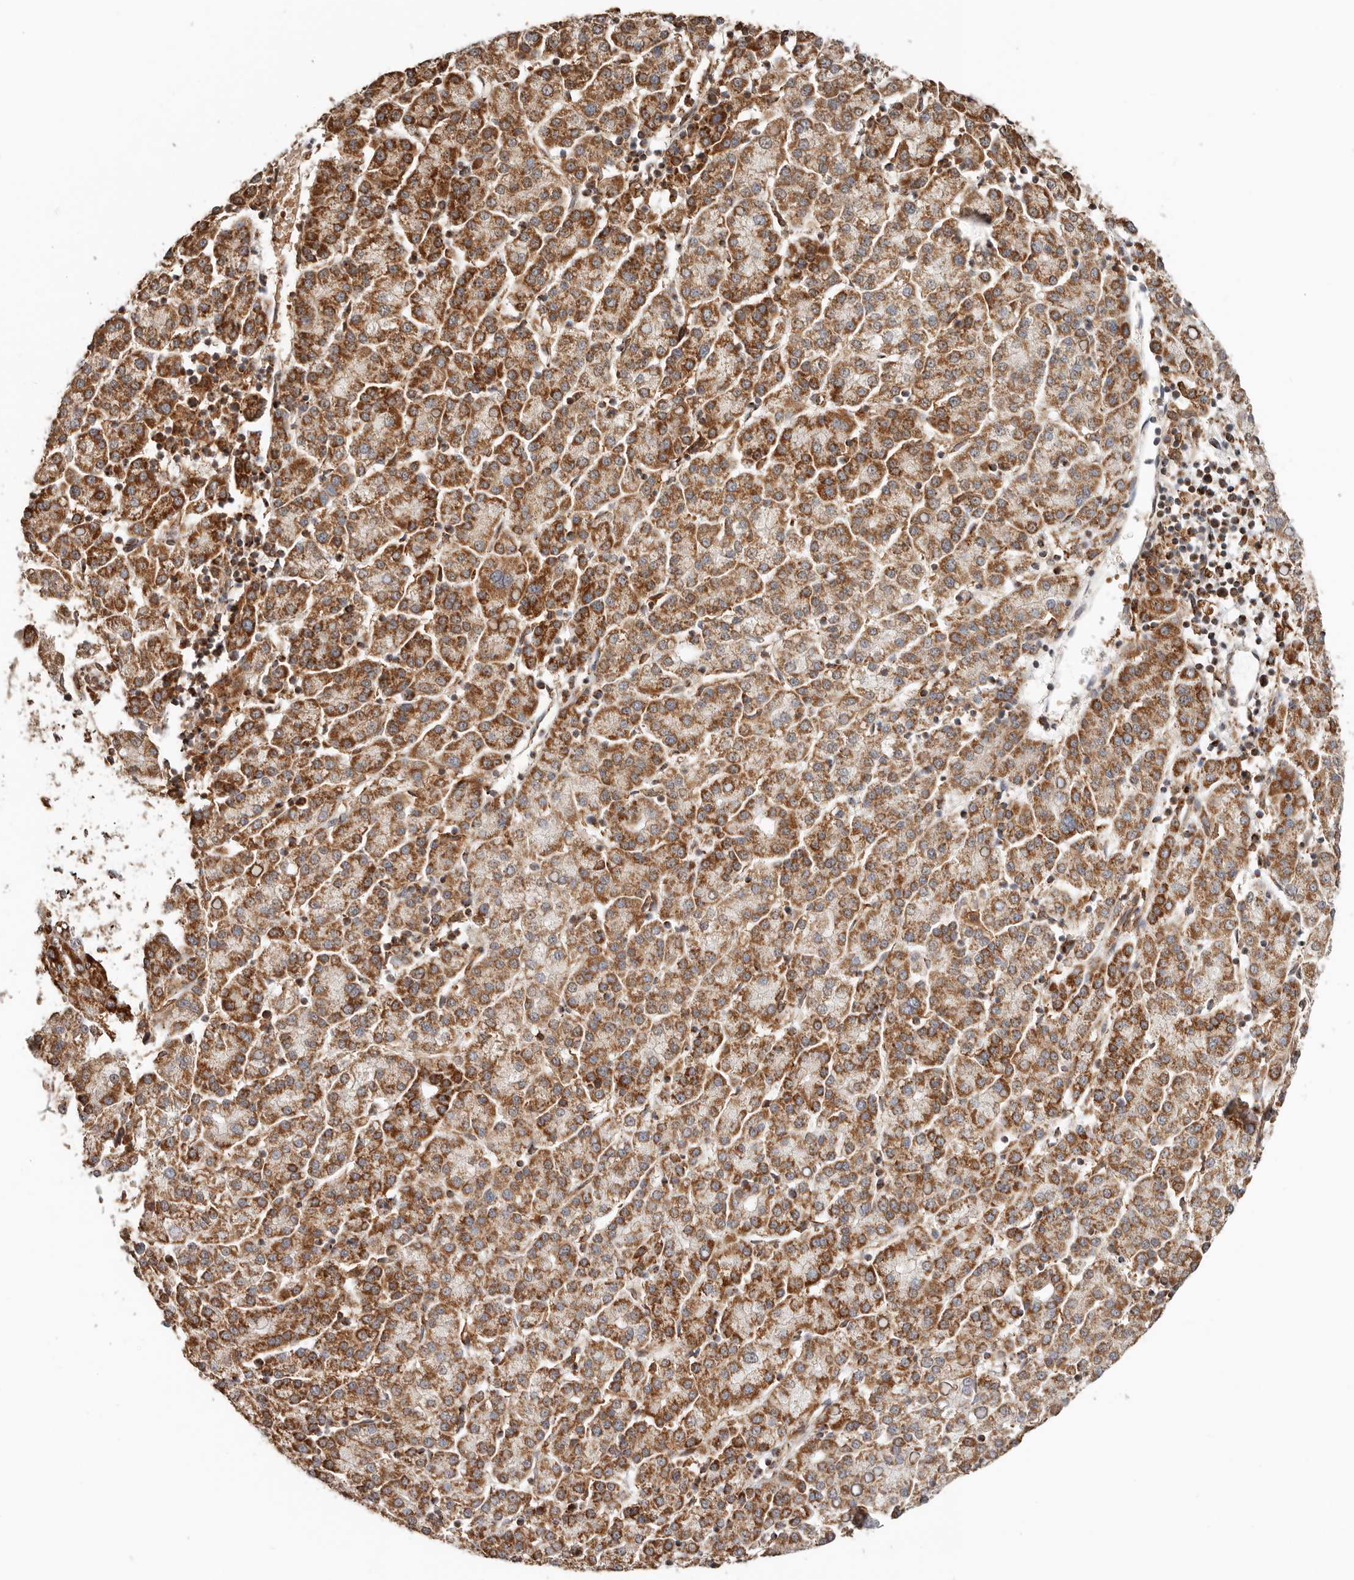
{"staining": {"intensity": "strong", "quantity": ">75%", "location": "cytoplasmic/membranous"}, "tissue": "liver cancer", "cell_type": "Tumor cells", "image_type": "cancer", "snomed": [{"axis": "morphology", "description": "Carcinoma, Hepatocellular, NOS"}, {"axis": "topography", "description": "Liver"}], "caption": "Tumor cells demonstrate strong cytoplasmic/membranous positivity in approximately >75% of cells in hepatocellular carcinoma (liver). (Stains: DAB (3,3'-diaminobenzidine) in brown, nuclei in blue, Microscopy: brightfield microscopy at high magnification).", "gene": "NDUFB11", "patient": {"sex": "female", "age": 58}}